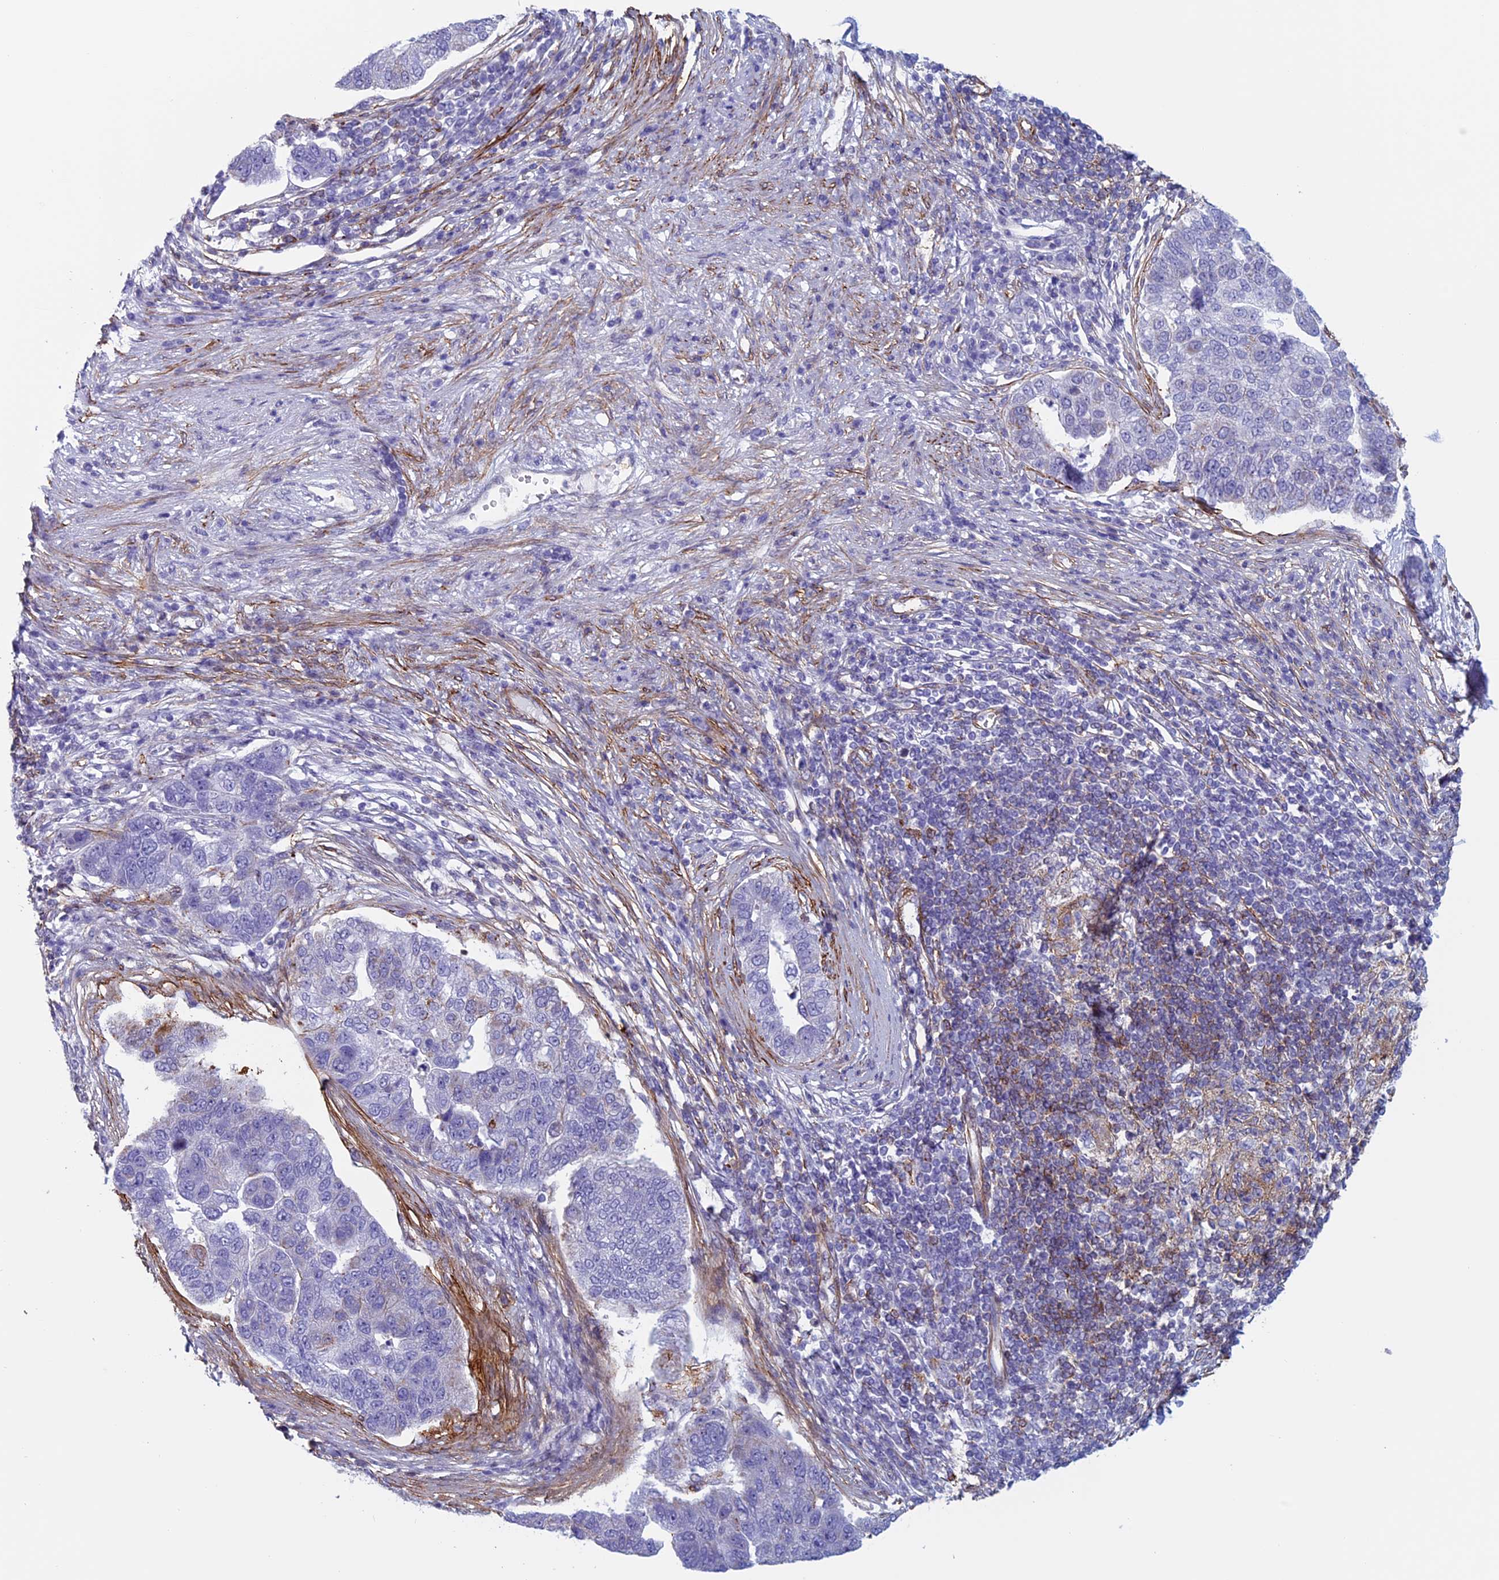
{"staining": {"intensity": "negative", "quantity": "none", "location": "none"}, "tissue": "pancreatic cancer", "cell_type": "Tumor cells", "image_type": "cancer", "snomed": [{"axis": "morphology", "description": "Adenocarcinoma, NOS"}, {"axis": "topography", "description": "Pancreas"}], "caption": "Human pancreatic adenocarcinoma stained for a protein using IHC demonstrates no staining in tumor cells.", "gene": "ANGPTL2", "patient": {"sex": "female", "age": 61}}